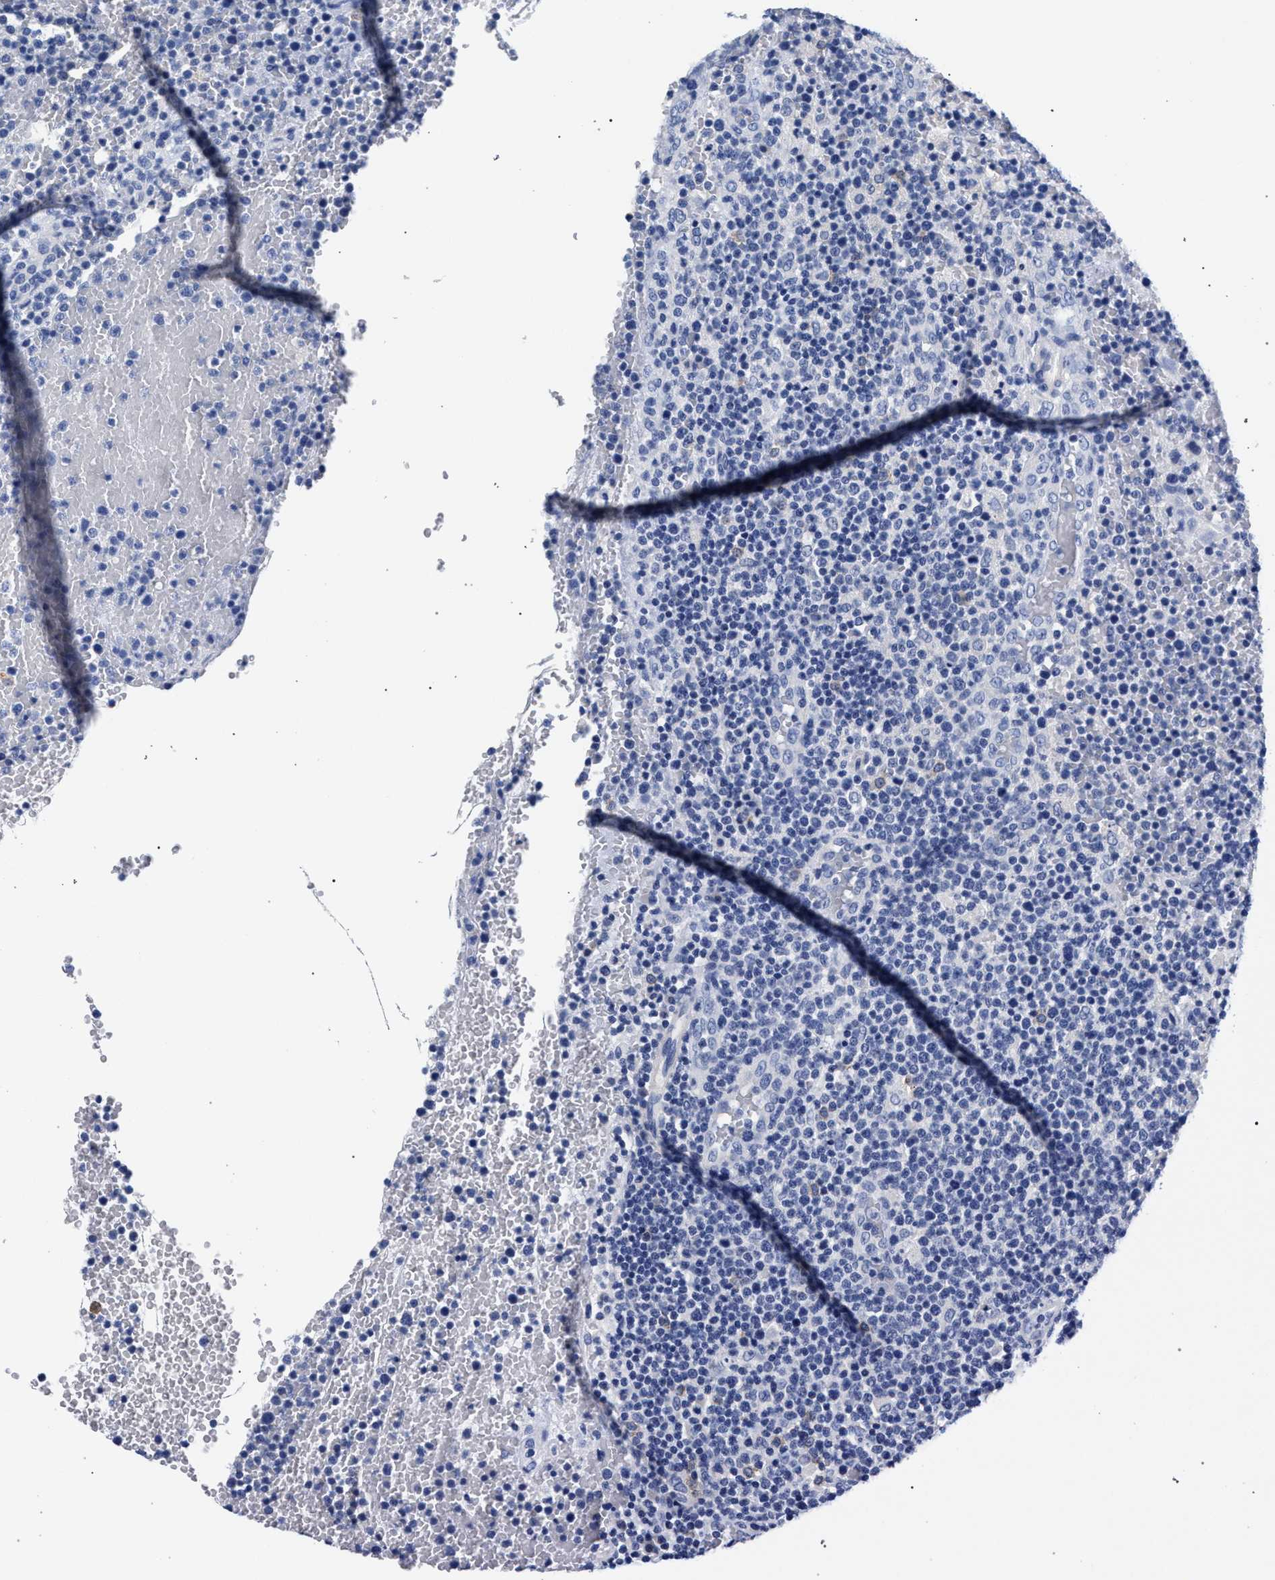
{"staining": {"intensity": "negative", "quantity": "none", "location": "none"}, "tissue": "lymphoma", "cell_type": "Tumor cells", "image_type": "cancer", "snomed": [{"axis": "morphology", "description": "Malignant lymphoma, non-Hodgkin's type, High grade"}, {"axis": "topography", "description": "Lymph node"}], "caption": "A histopathology image of human lymphoma is negative for staining in tumor cells. (Brightfield microscopy of DAB (3,3'-diaminobenzidine) IHC at high magnification).", "gene": "AKAP4", "patient": {"sex": "male", "age": 61}}